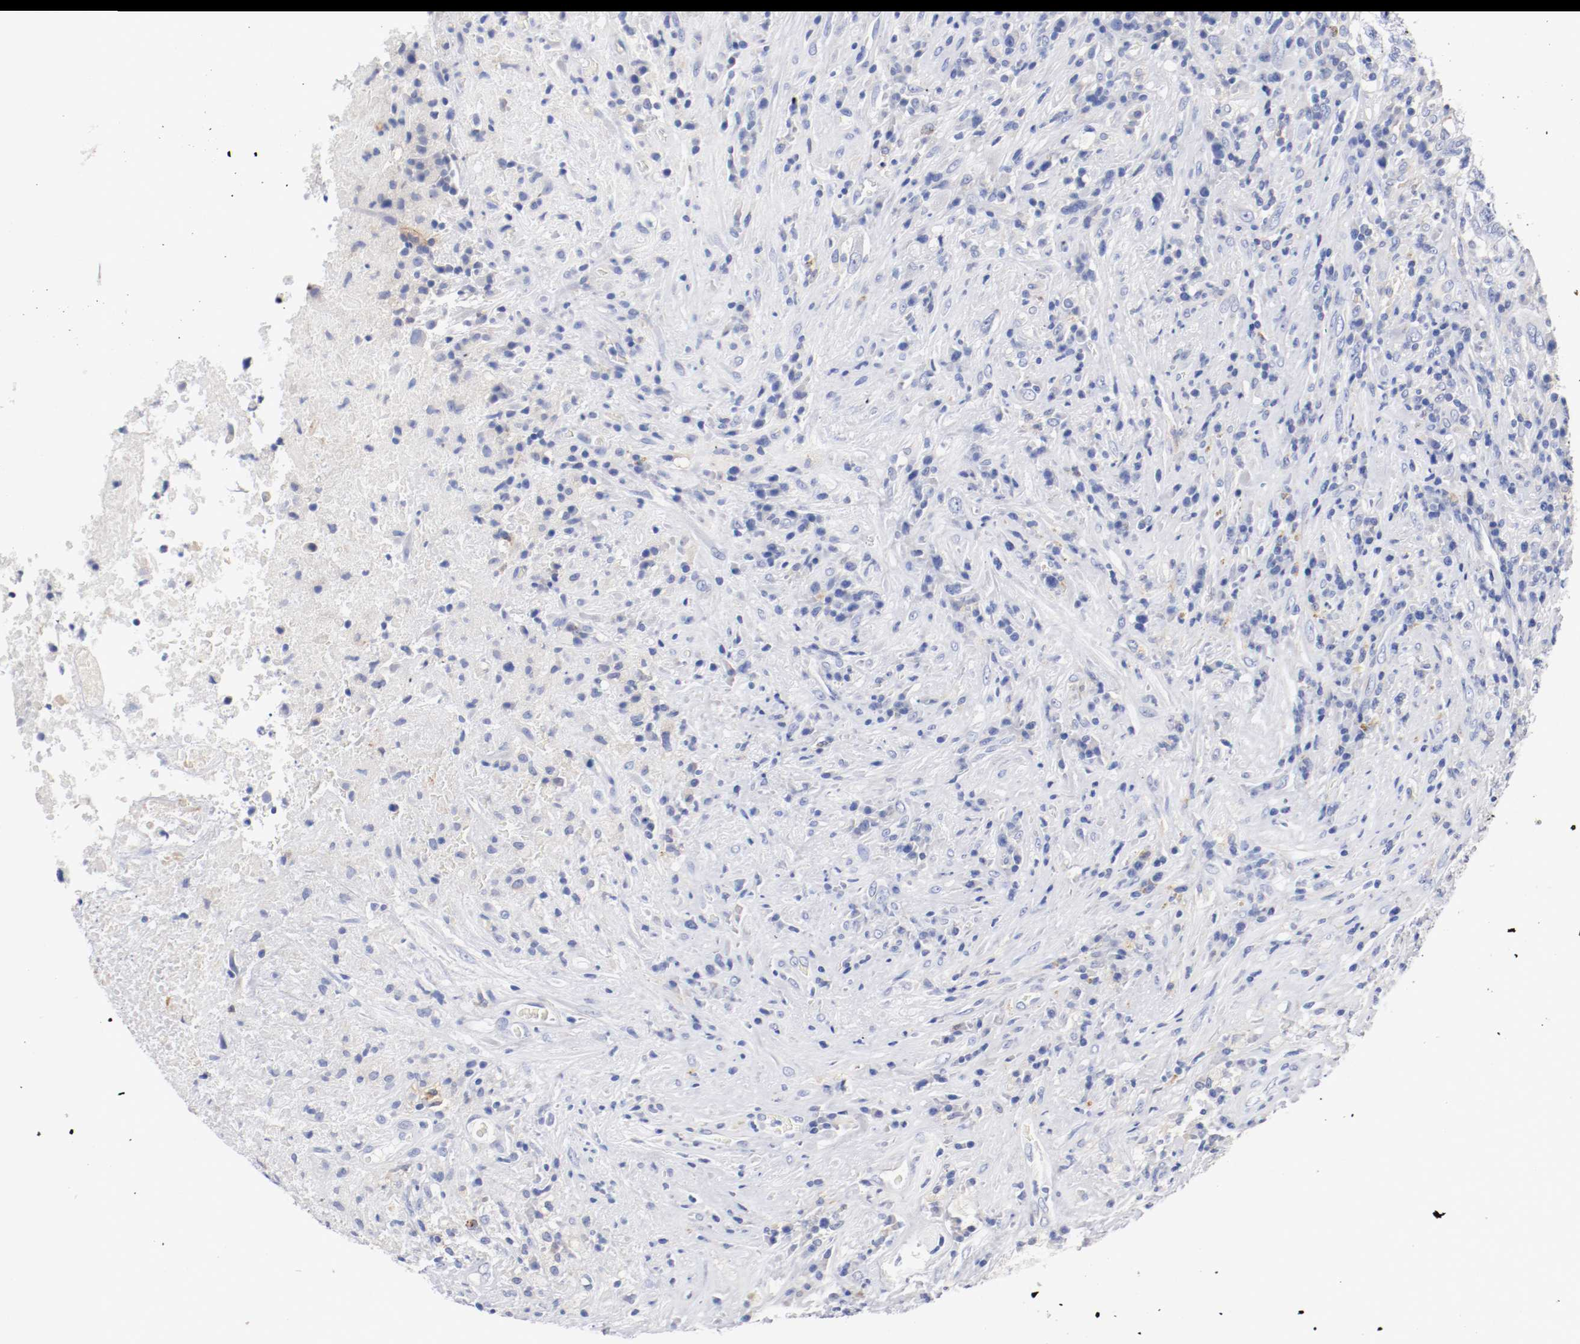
{"staining": {"intensity": "negative", "quantity": "none", "location": "none"}, "tissue": "testis cancer", "cell_type": "Tumor cells", "image_type": "cancer", "snomed": [{"axis": "morphology", "description": "Necrosis, NOS"}, {"axis": "morphology", "description": "Carcinoma, Embryonal, NOS"}, {"axis": "topography", "description": "Testis"}], "caption": "The micrograph exhibits no significant positivity in tumor cells of embryonal carcinoma (testis).", "gene": "FGFBP1", "patient": {"sex": "male", "age": 19}}